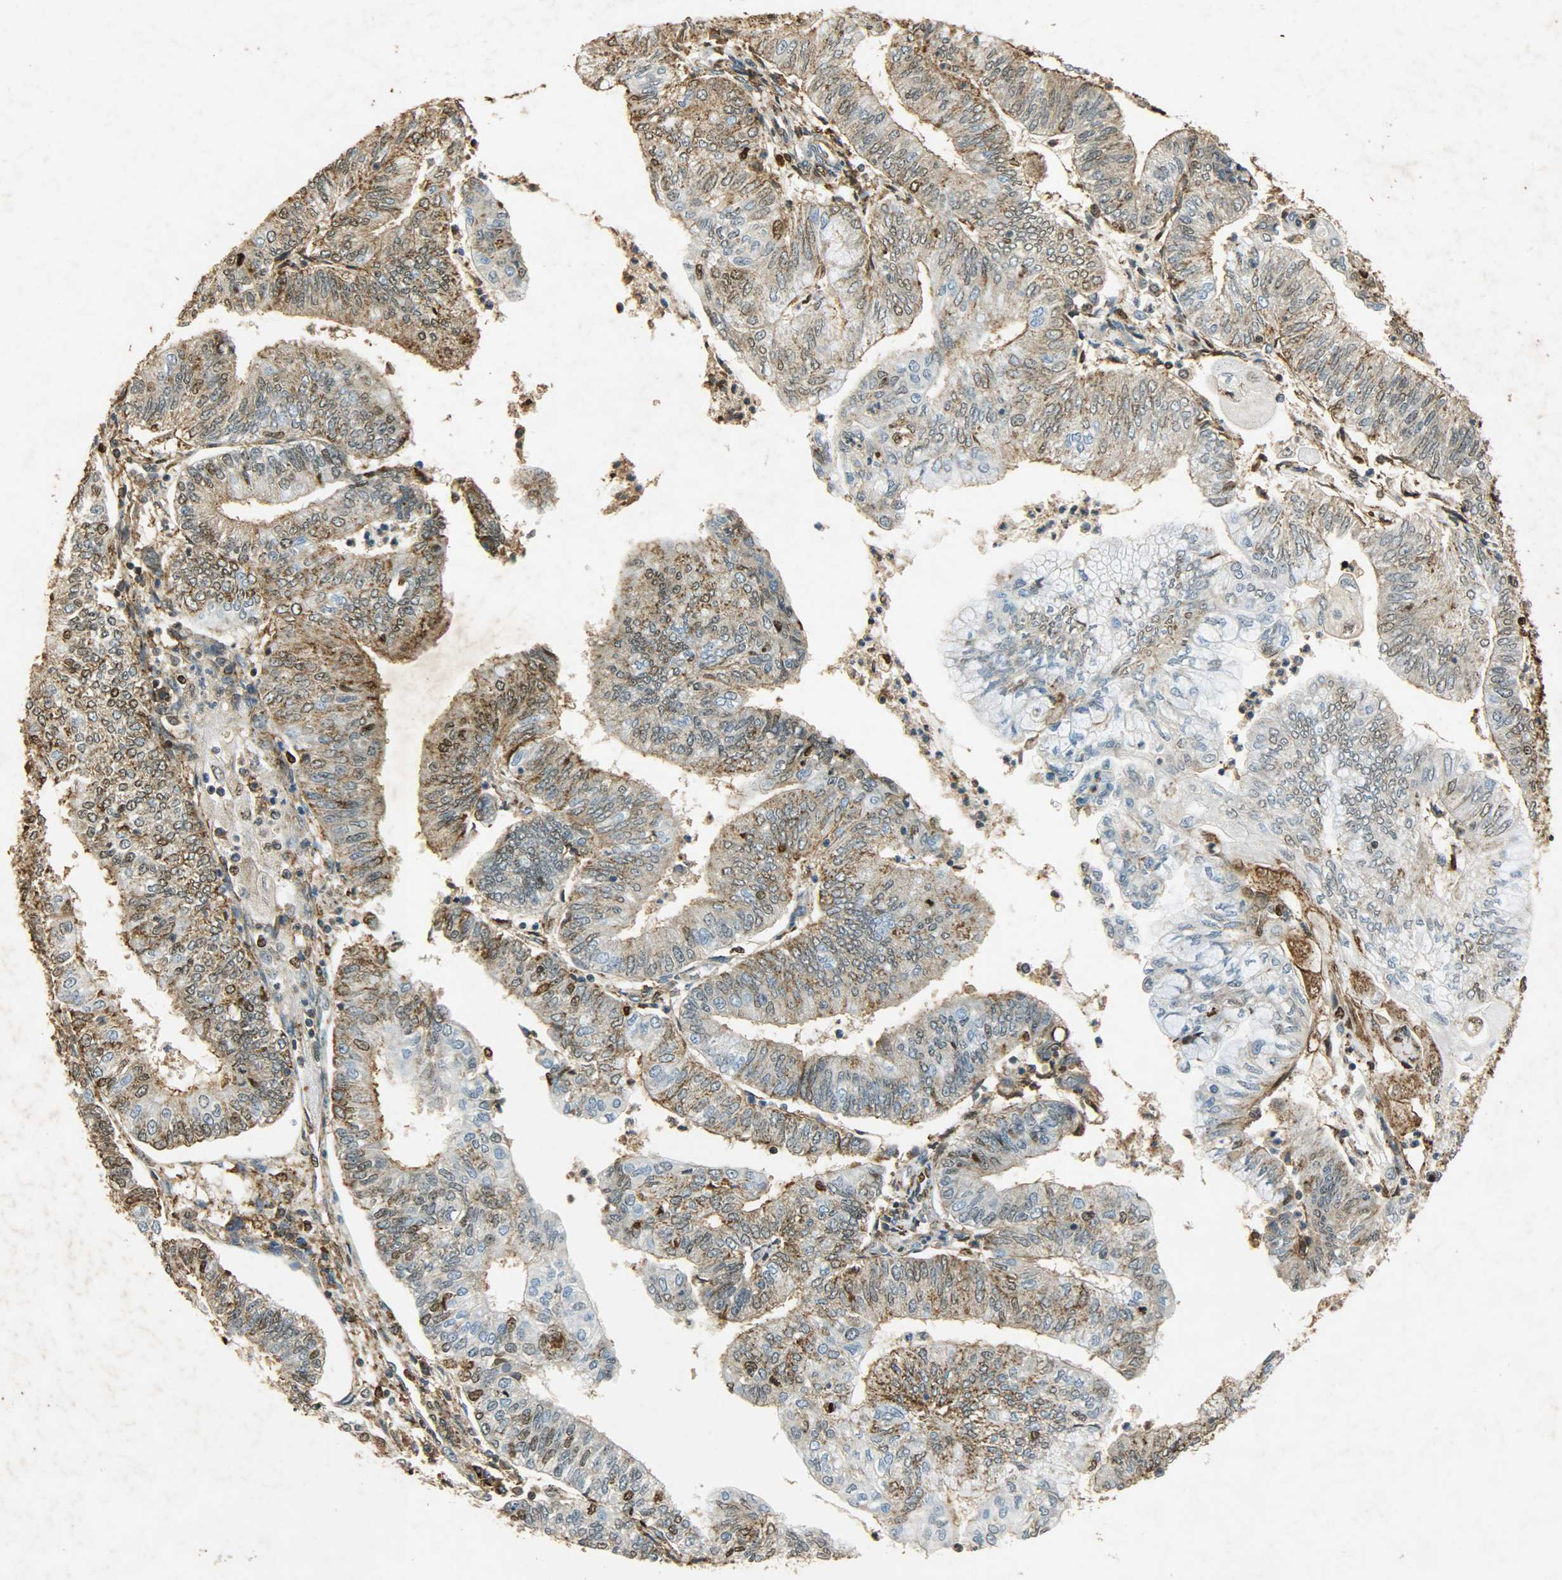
{"staining": {"intensity": "moderate", "quantity": ">75%", "location": "cytoplasmic/membranous,nuclear"}, "tissue": "endometrial cancer", "cell_type": "Tumor cells", "image_type": "cancer", "snomed": [{"axis": "morphology", "description": "Adenocarcinoma, NOS"}, {"axis": "topography", "description": "Endometrium"}], "caption": "This micrograph exhibits IHC staining of adenocarcinoma (endometrial), with medium moderate cytoplasmic/membranous and nuclear staining in approximately >75% of tumor cells.", "gene": "ANXA6", "patient": {"sex": "female", "age": 59}}